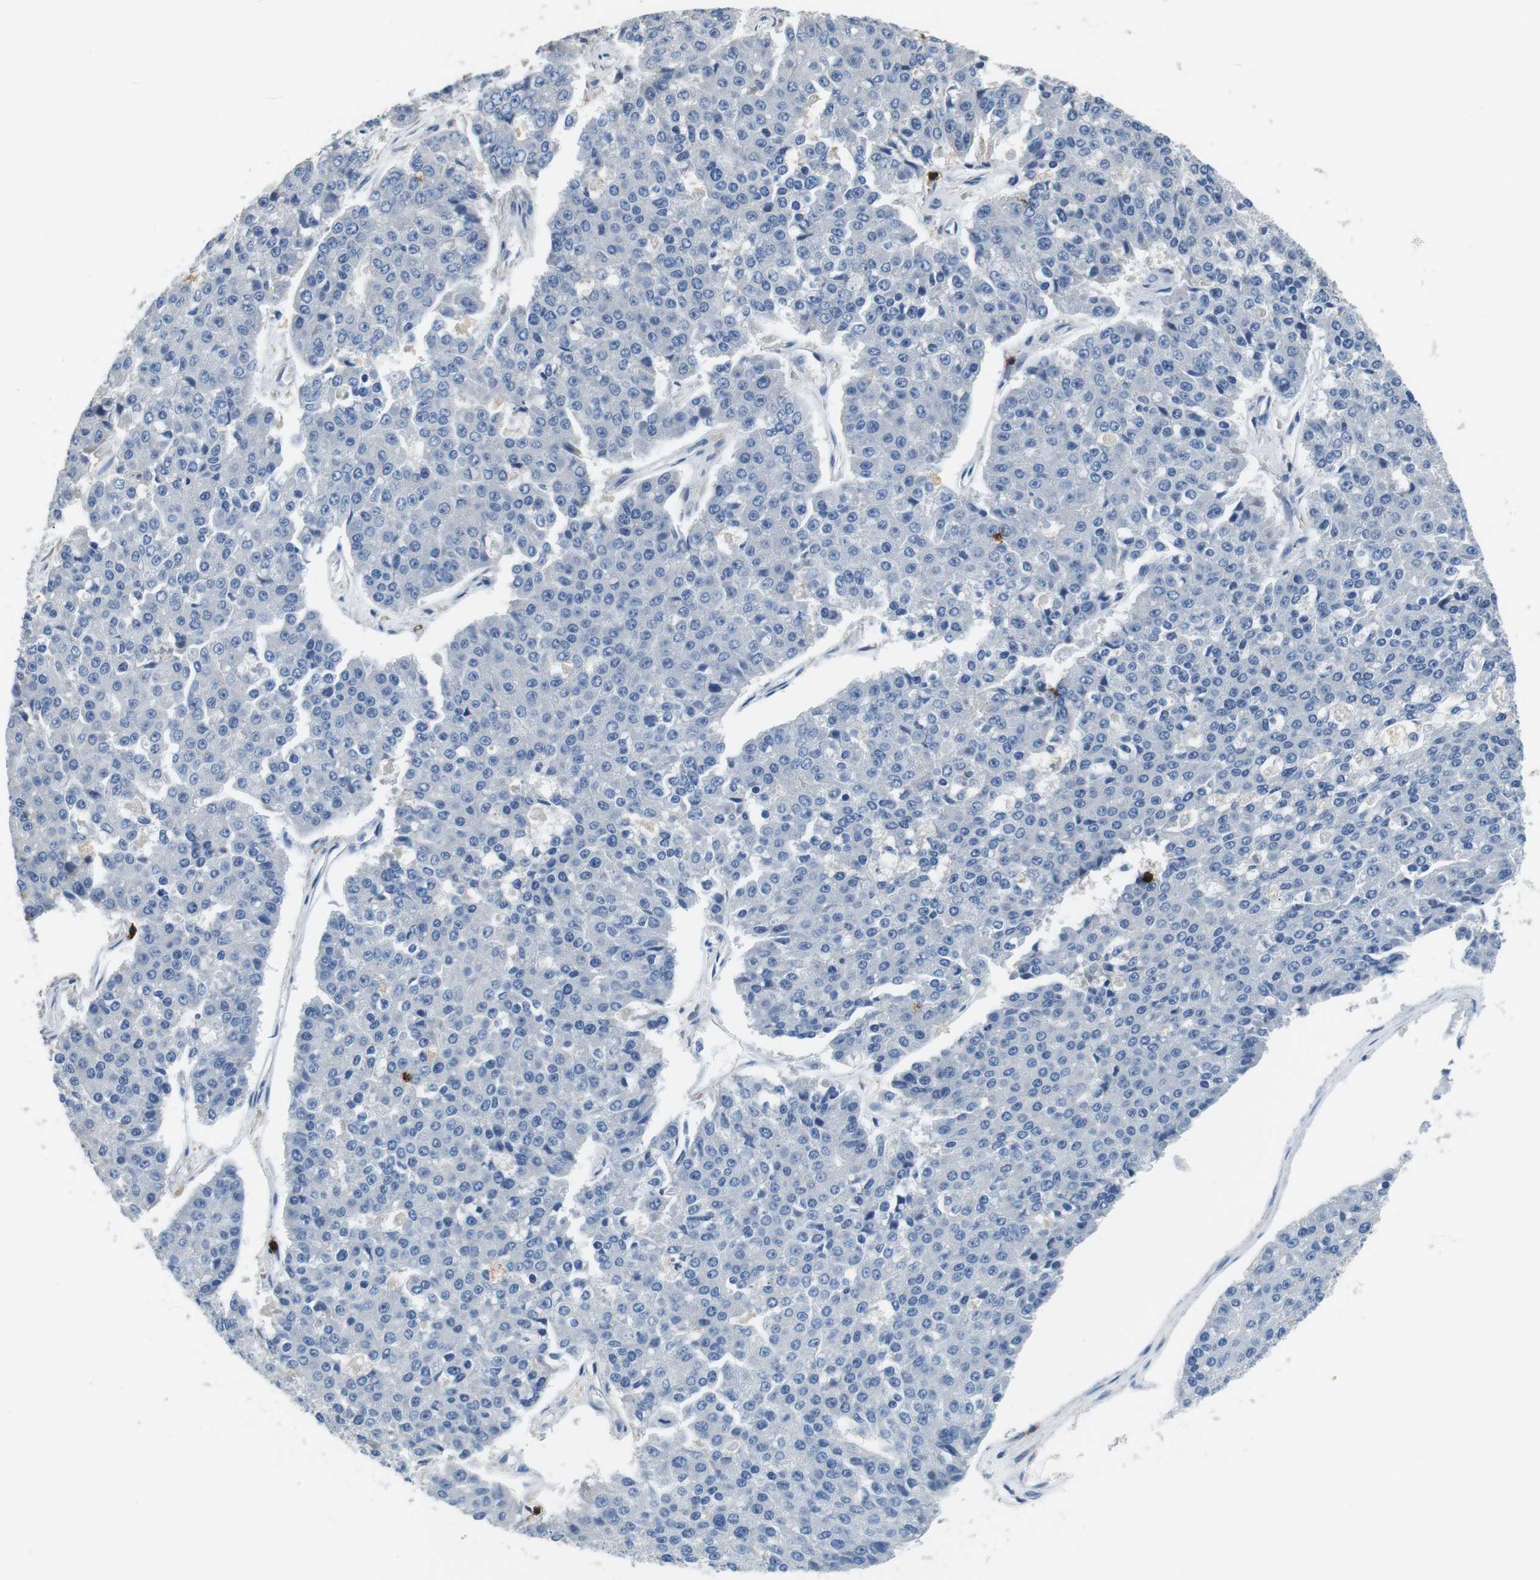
{"staining": {"intensity": "negative", "quantity": "none", "location": "none"}, "tissue": "pancreatic cancer", "cell_type": "Tumor cells", "image_type": "cancer", "snomed": [{"axis": "morphology", "description": "Adenocarcinoma, NOS"}, {"axis": "topography", "description": "Pancreas"}], "caption": "High magnification brightfield microscopy of pancreatic cancer (adenocarcinoma) stained with DAB (3,3'-diaminobenzidine) (brown) and counterstained with hematoxylin (blue): tumor cells show no significant staining. The staining was performed using DAB to visualize the protein expression in brown, while the nuclei were stained in blue with hematoxylin (Magnification: 20x).", "gene": "CD6", "patient": {"sex": "male", "age": 50}}